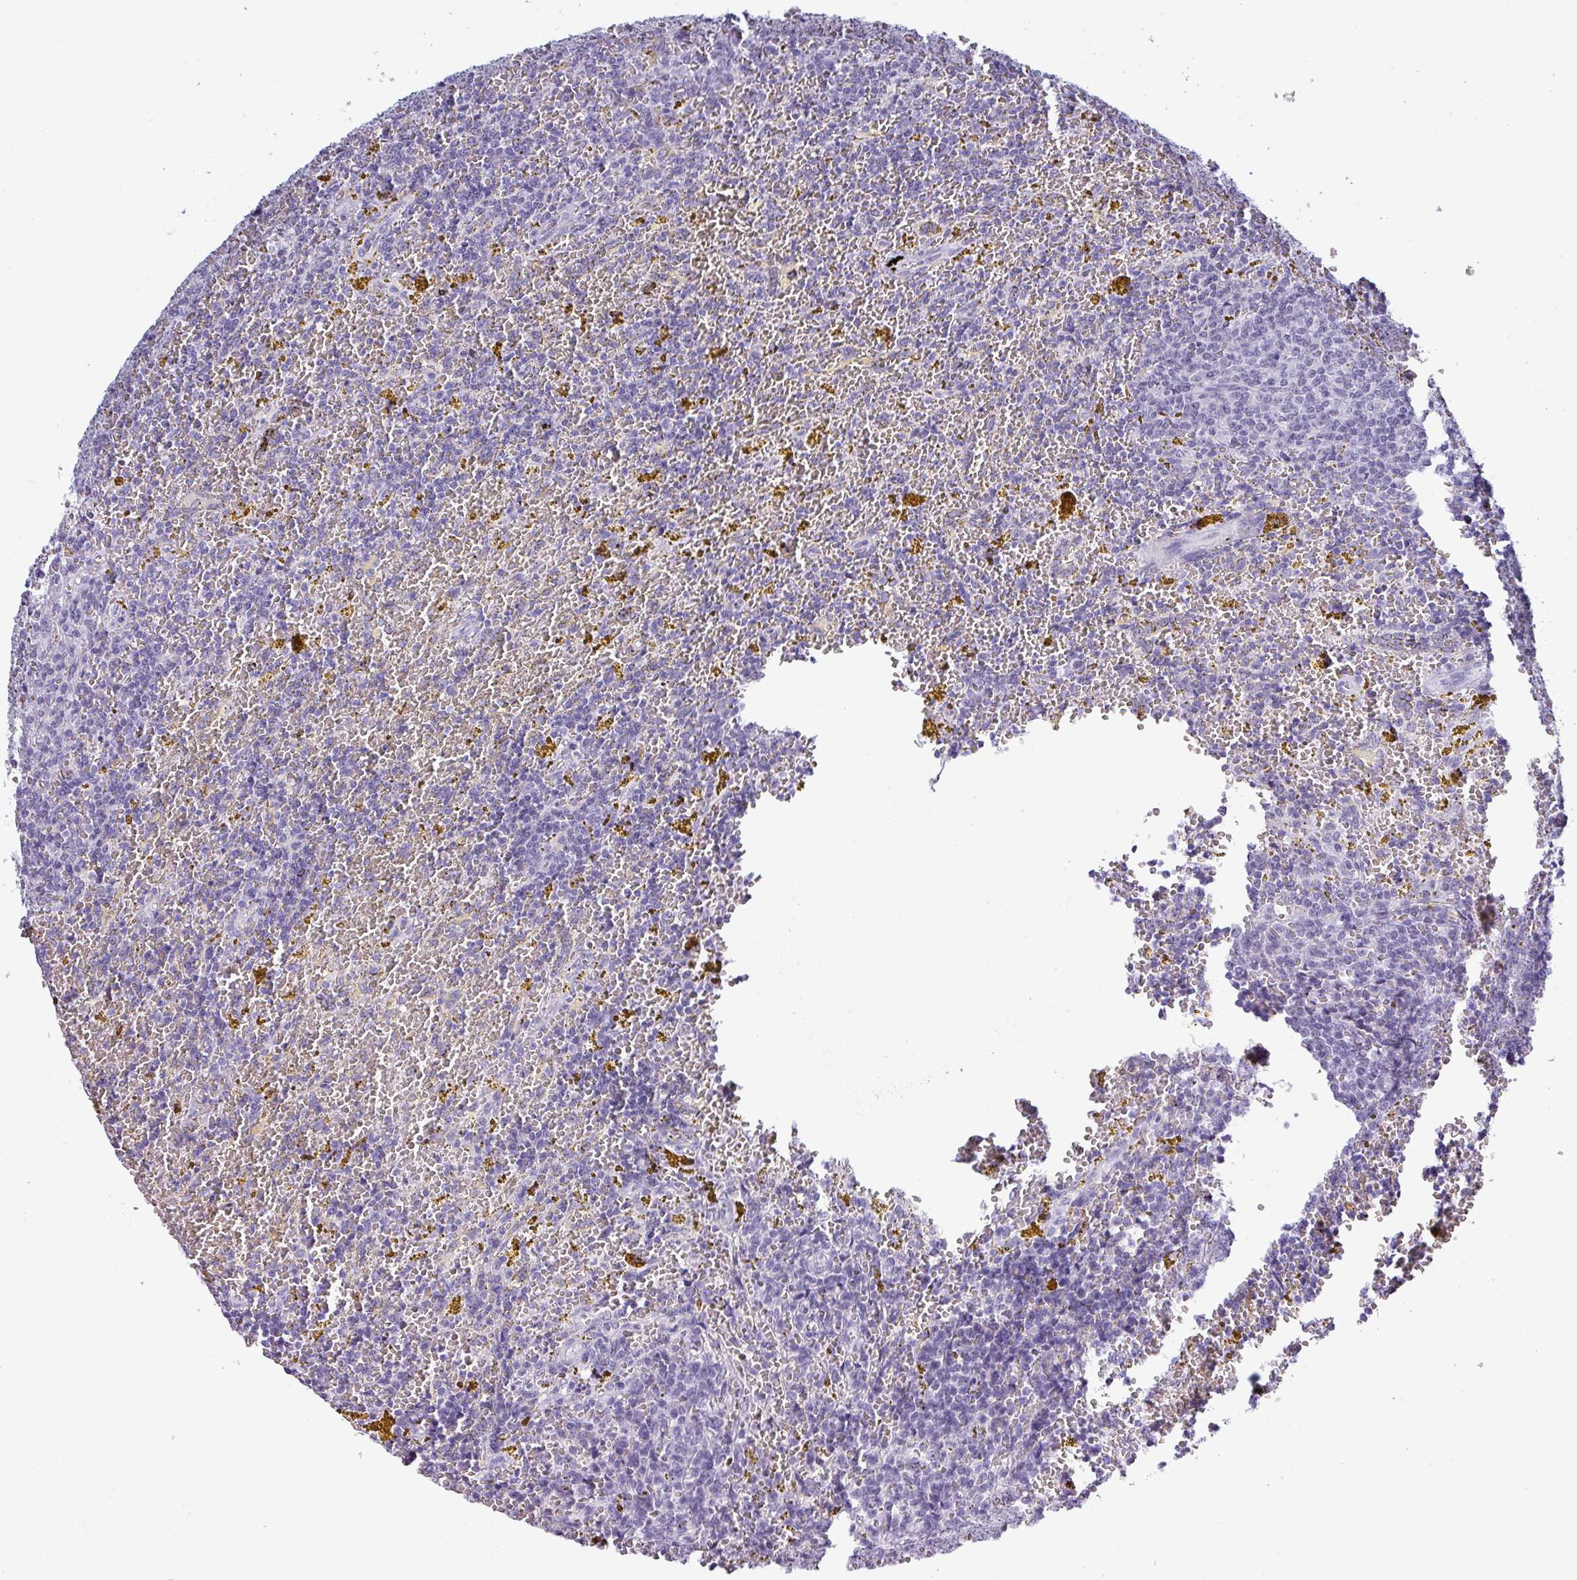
{"staining": {"intensity": "negative", "quantity": "none", "location": "none"}, "tissue": "lymphoma", "cell_type": "Tumor cells", "image_type": "cancer", "snomed": [{"axis": "morphology", "description": "Malignant lymphoma, non-Hodgkin's type, Low grade"}, {"axis": "topography", "description": "Spleen"}, {"axis": "topography", "description": "Lymph node"}], "caption": "Tumor cells show no significant protein staining in malignant lymphoma, non-Hodgkin's type (low-grade).", "gene": "SRGAP1", "patient": {"sex": "female", "age": 66}}